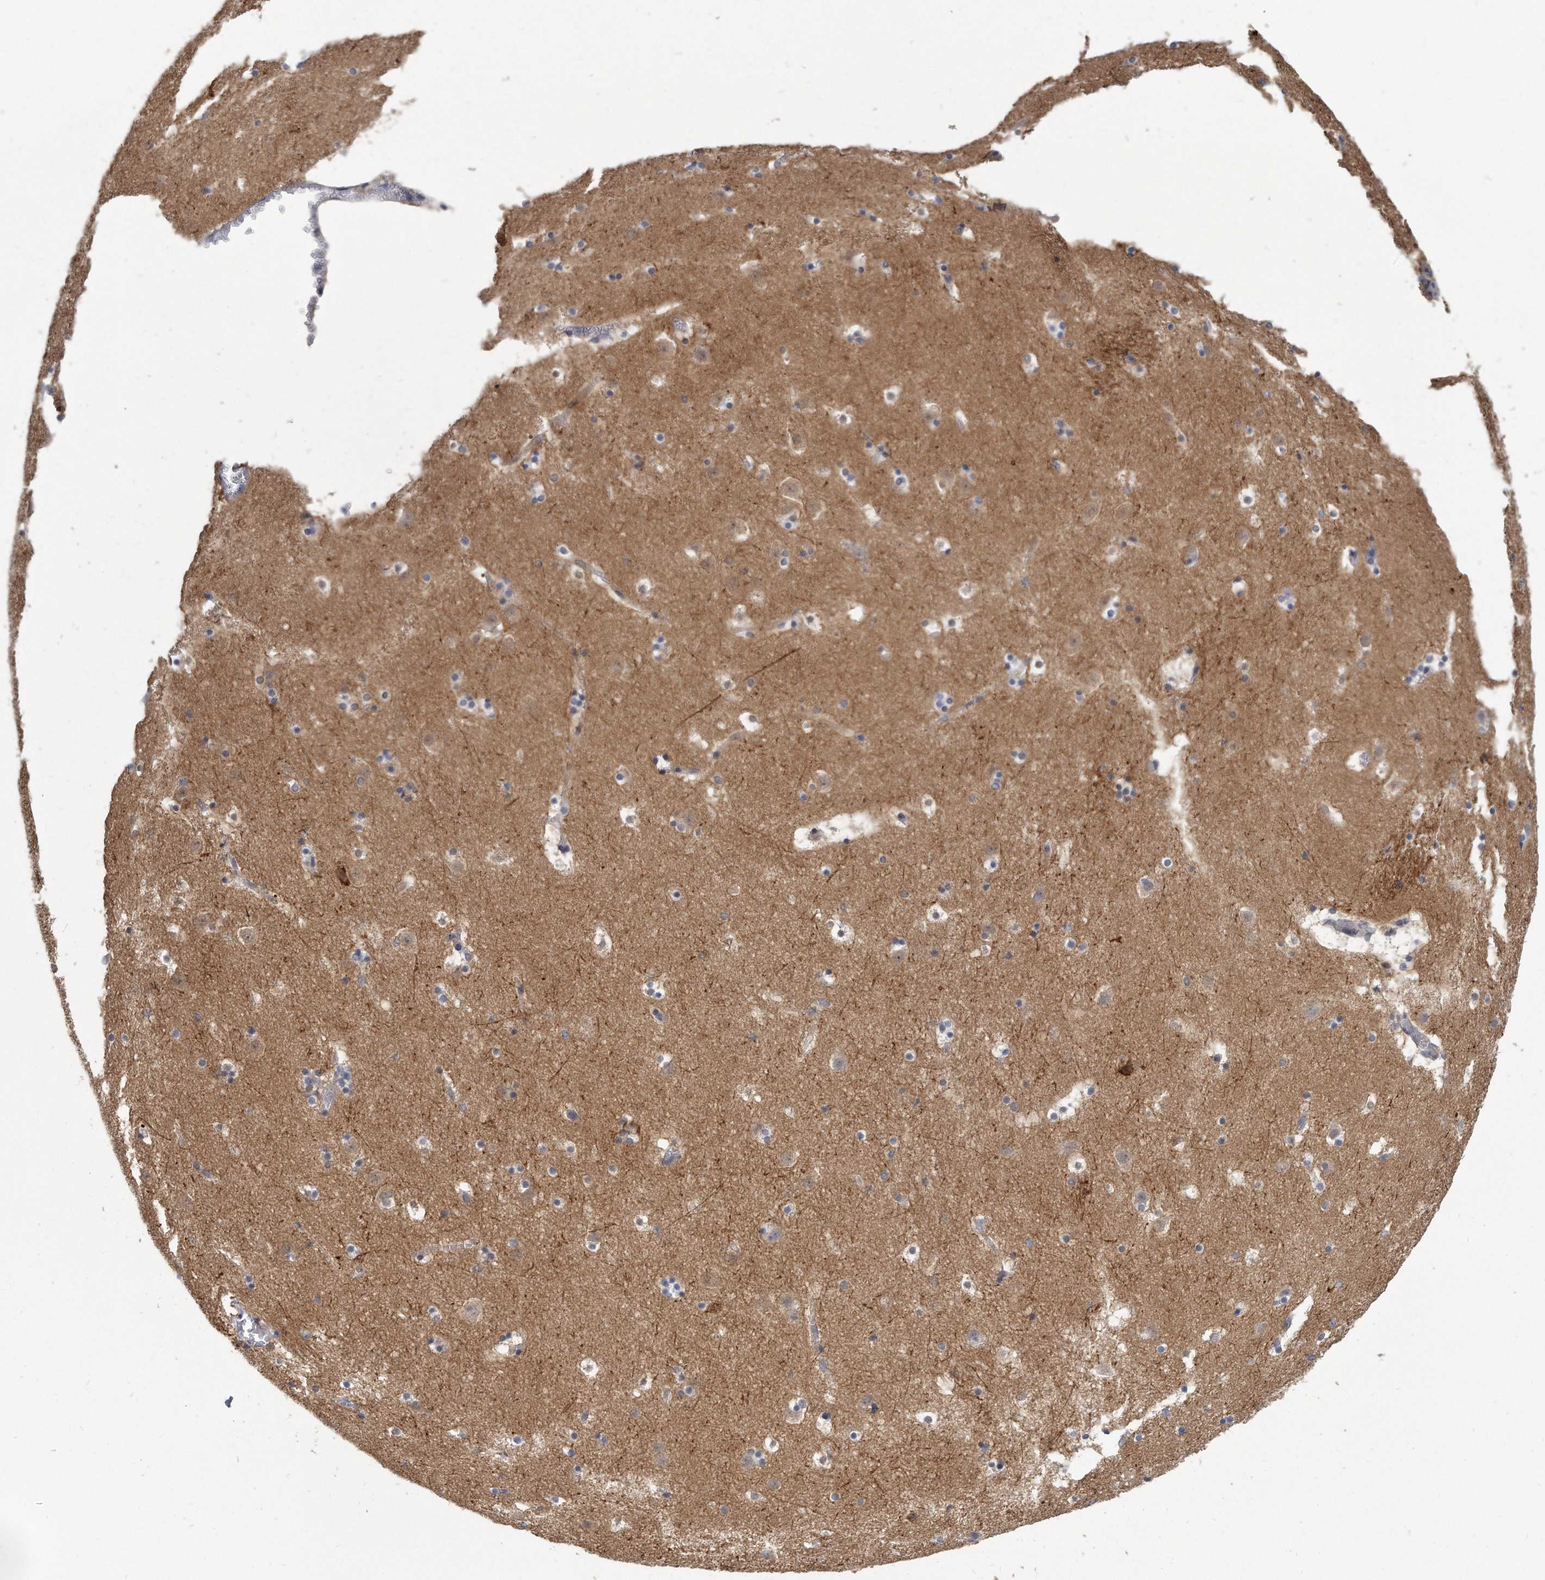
{"staining": {"intensity": "weak", "quantity": "<25%", "location": "cytoplasmic/membranous"}, "tissue": "caudate", "cell_type": "Glial cells", "image_type": "normal", "snomed": [{"axis": "morphology", "description": "Normal tissue, NOS"}, {"axis": "topography", "description": "Lateral ventricle wall"}], "caption": "High power microscopy photomicrograph of an IHC image of benign caudate, revealing no significant positivity in glial cells. (DAB immunohistochemistry (IHC), high magnification).", "gene": "KLHL7", "patient": {"sex": "male", "age": 45}}